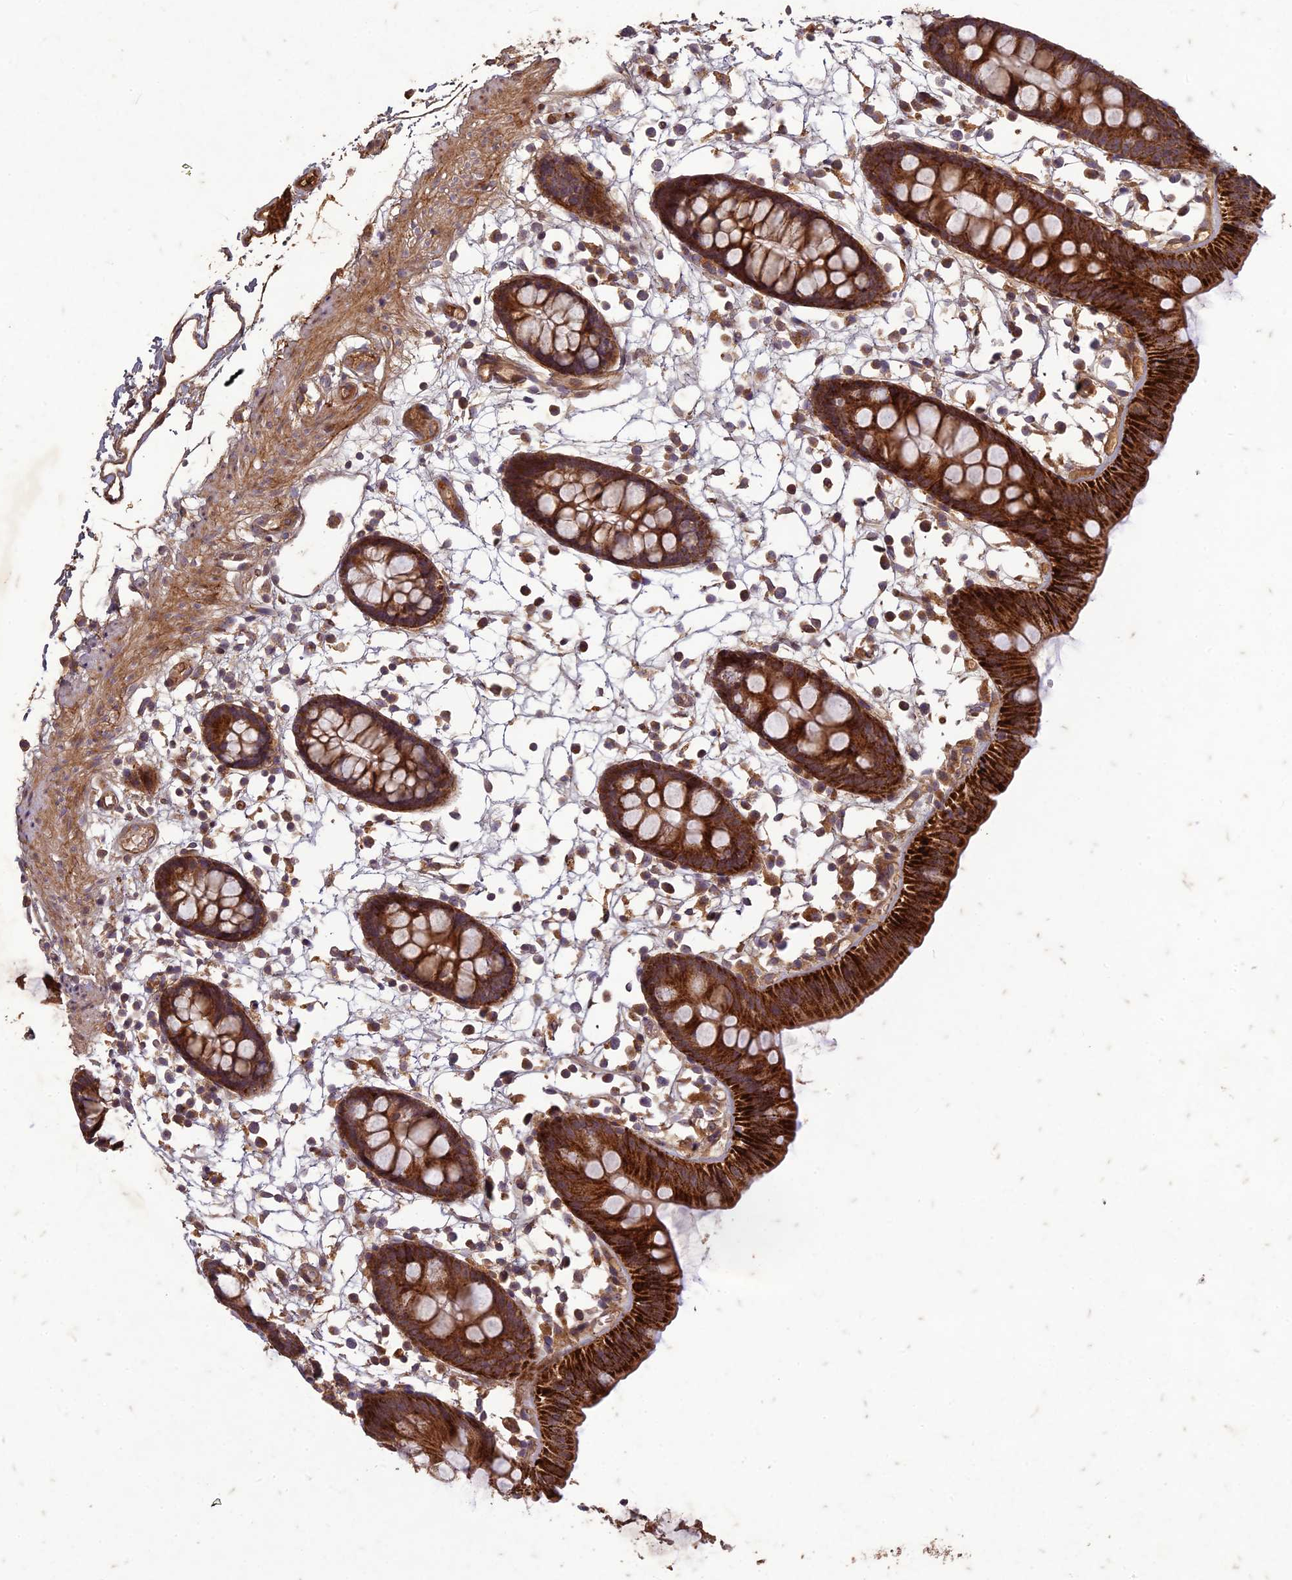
{"staining": {"intensity": "strong", "quantity": ">75%", "location": "cytoplasmic/membranous"}, "tissue": "colon", "cell_type": "Endothelial cells", "image_type": "normal", "snomed": [{"axis": "morphology", "description": "Normal tissue, NOS"}, {"axis": "topography", "description": "Colon"}], "caption": "DAB immunohistochemical staining of benign human colon reveals strong cytoplasmic/membranous protein staining in approximately >75% of endothelial cells. (brown staining indicates protein expression, while blue staining denotes nuclei).", "gene": "TCF25", "patient": {"sex": "male", "age": 56}}